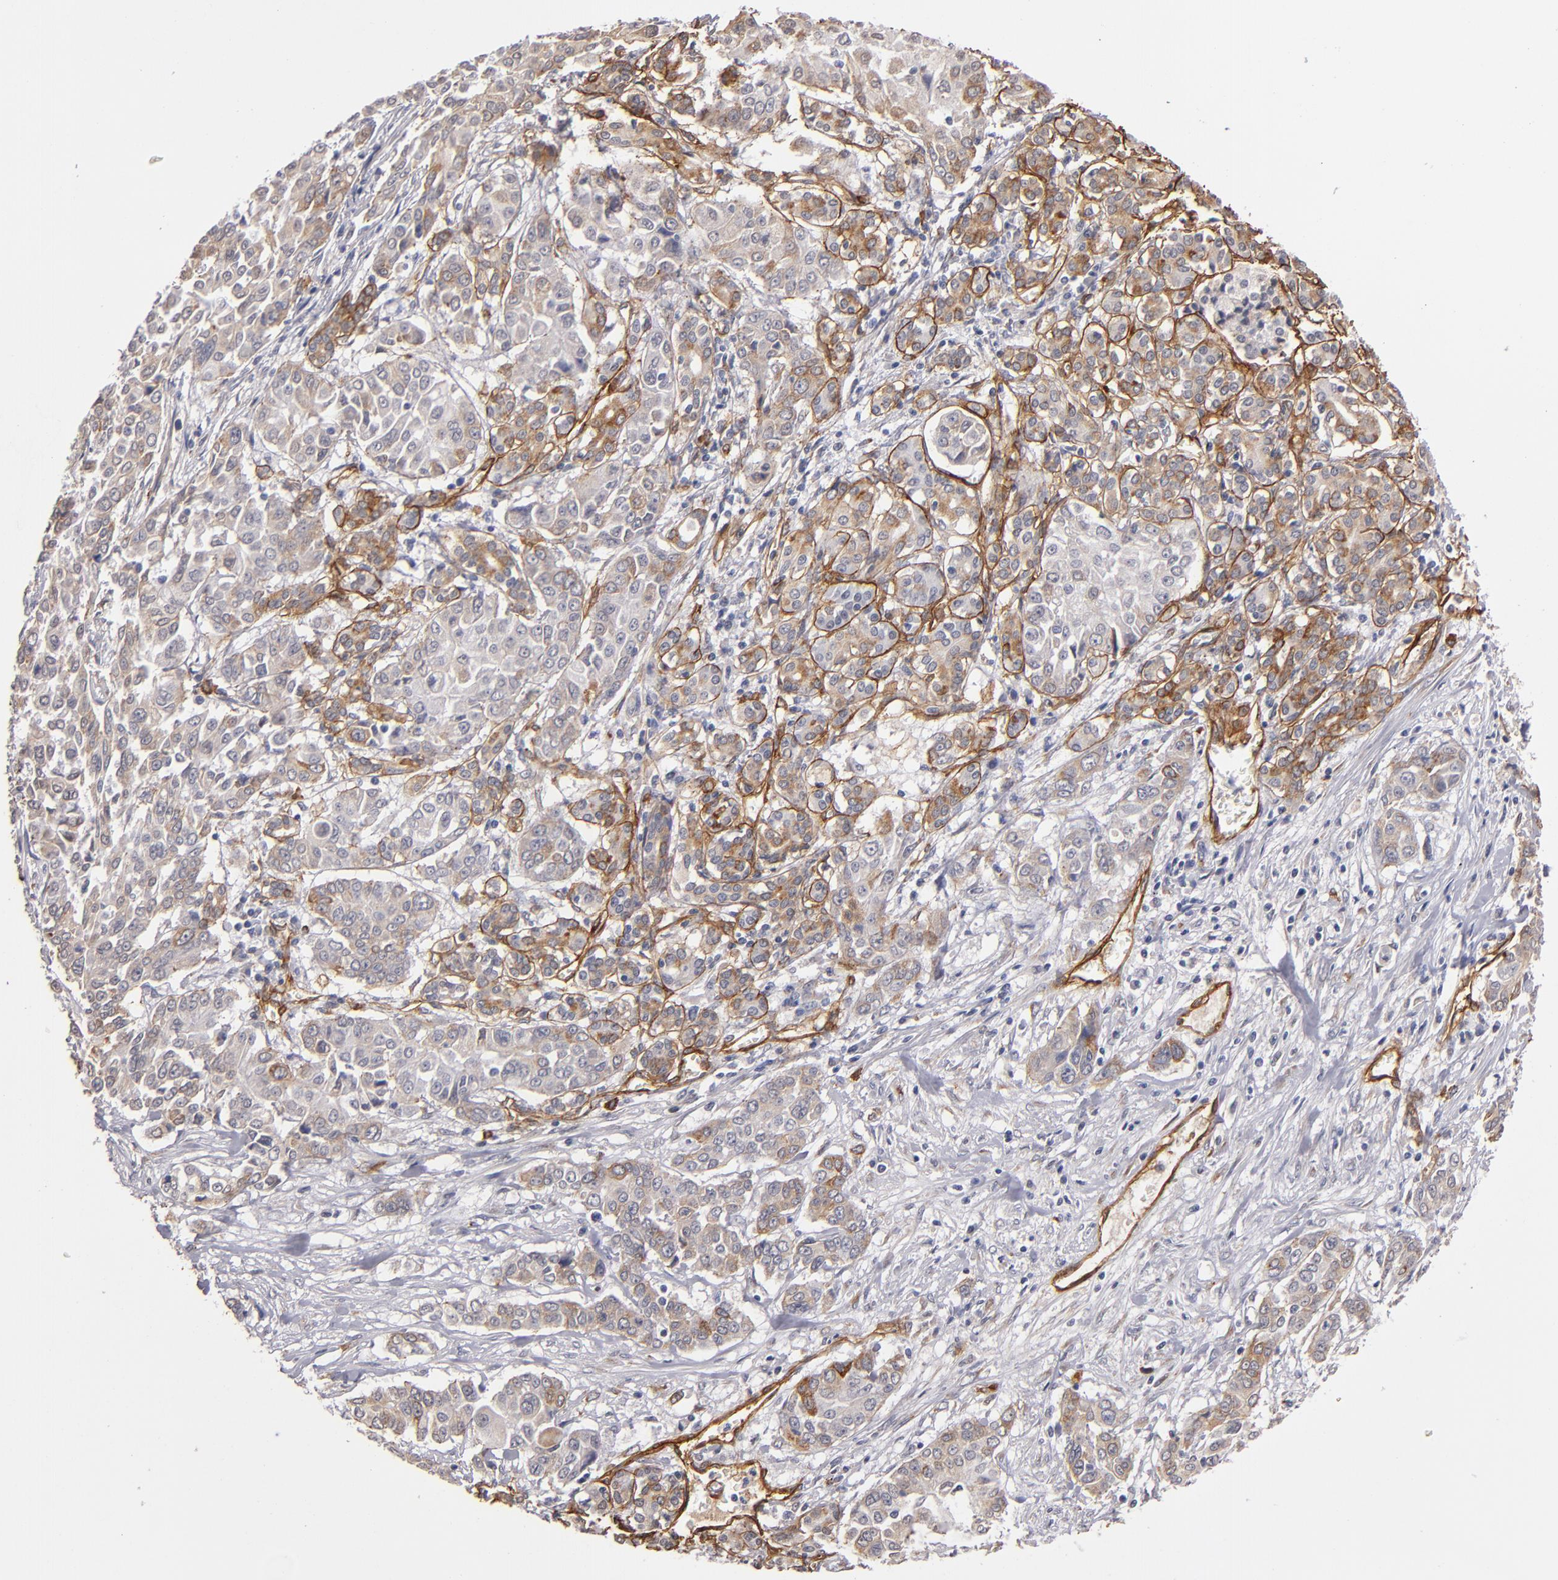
{"staining": {"intensity": "moderate", "quantity": "25%-75%", "location": "cytoplasmic/membranous"}, "tissue": "pancreatic cancer", "cell_type": "Tumor cells", "image_type": "cancer", "snomed": [{"axis": "morphology", "description": "Adenocarcinoma, NOS"}, {"axis": "topography", "description": "Pancreas"}], "caption": "High-power microscopy captured an IHC photomicrograph of pancreatic cancer, revealing moderate cytoplasmic/membranous expression in about 25%-75% of tumor cells.", "gene": "LAMC1", "patient": {"sex": "female", "age": 52}}